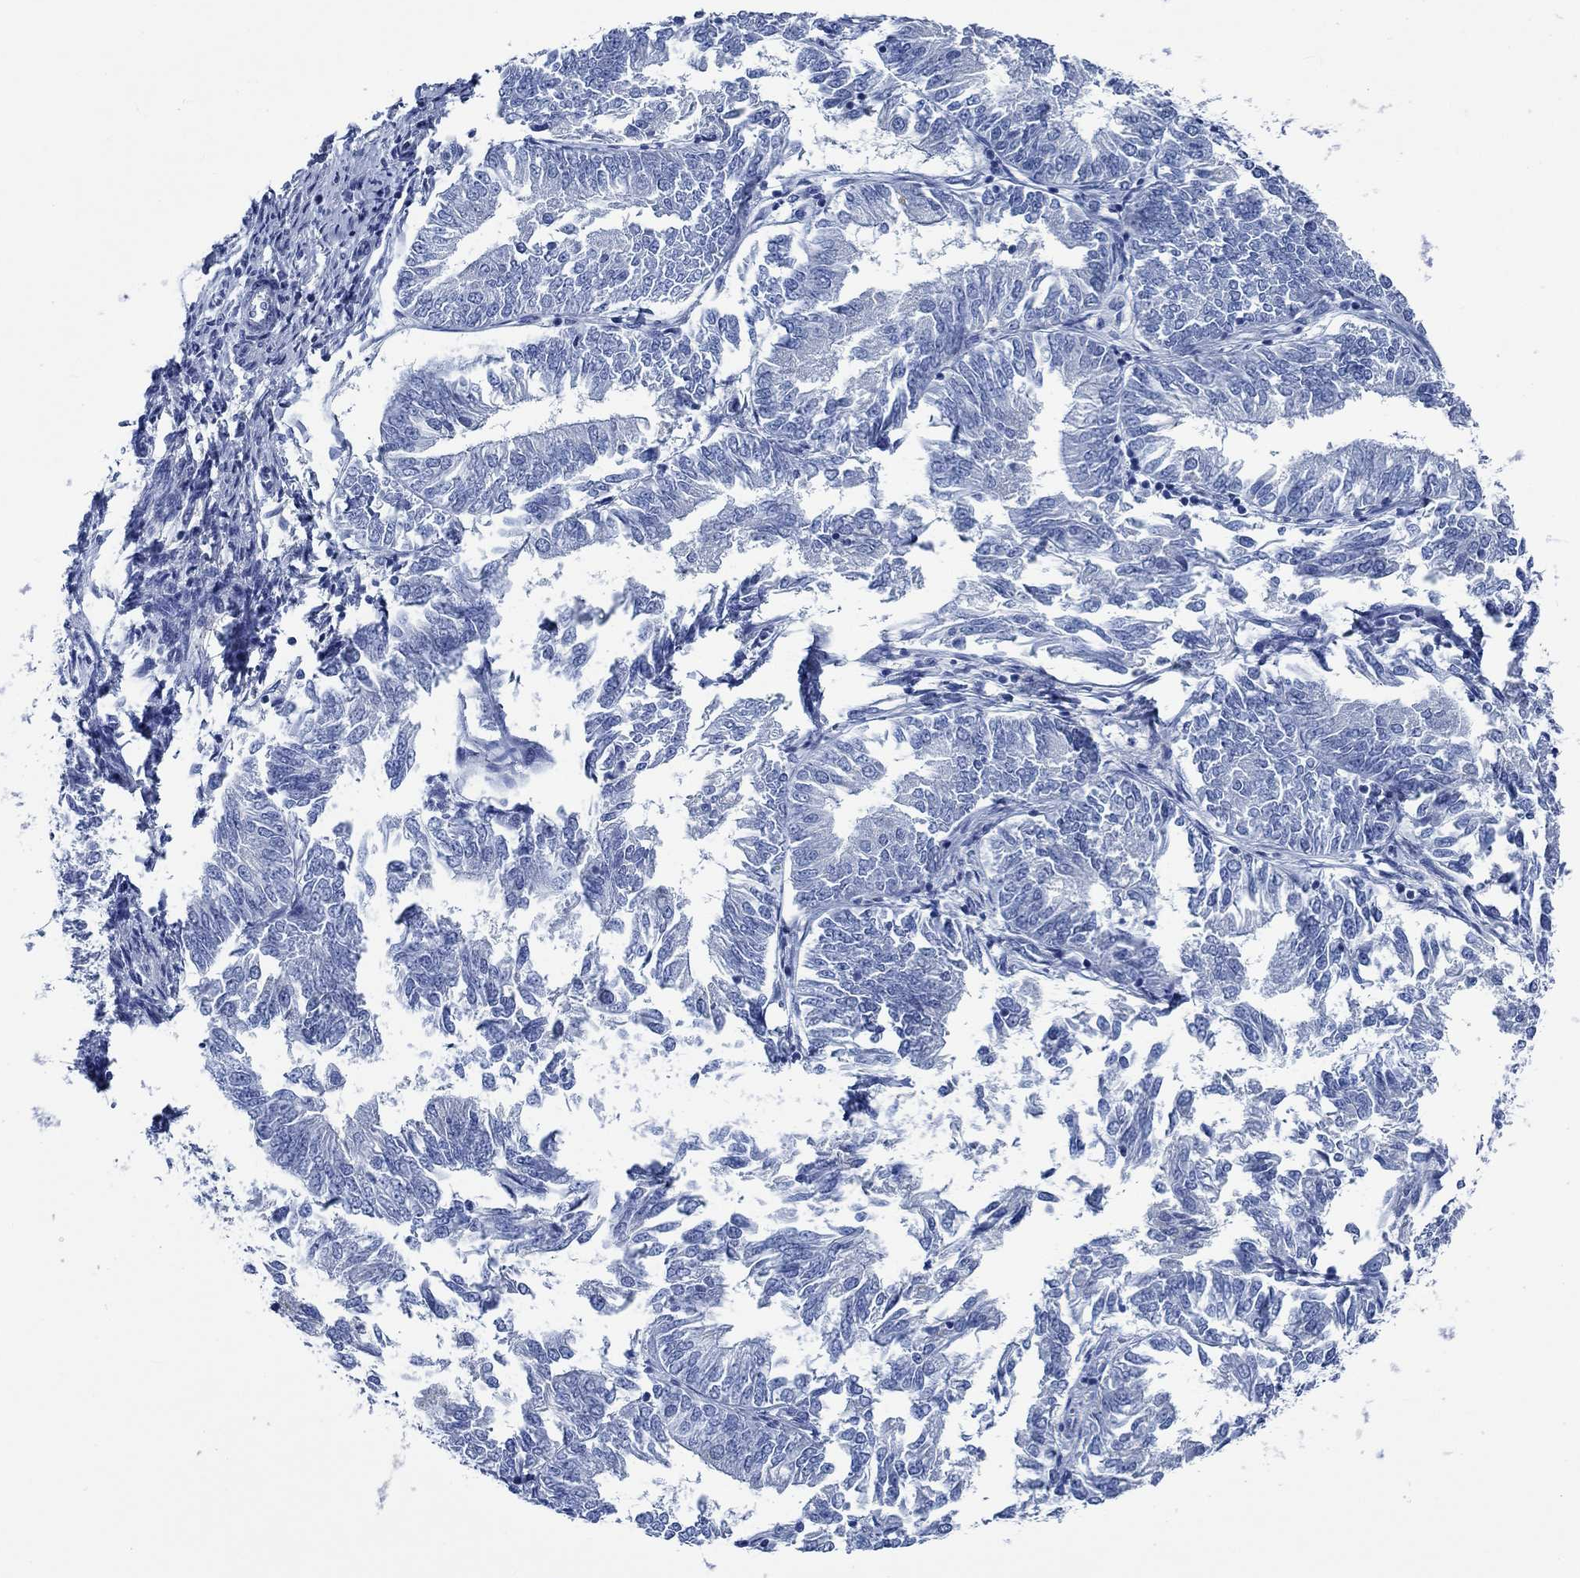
{"staining": {"intensity": "negative", "quantity": "none", "location": "none"}, "tissue": "endometrial cancer", "cell_type": "Tumor cells", "image_type": "cancer", "snomed": [{"axis": "morphology", "description": "Adenocarcinoma, NOS"}, {"axis": "topography", "description": "Endometrium"}], "caption": "Immunohistochemistry (IHC) micrograph of human endometrial adenocarcinoma stained for a protein (brown), which displays no staining in tumor cells.", "gene": "SVEP1", "patient": {"sex": "female", "age": 58}}